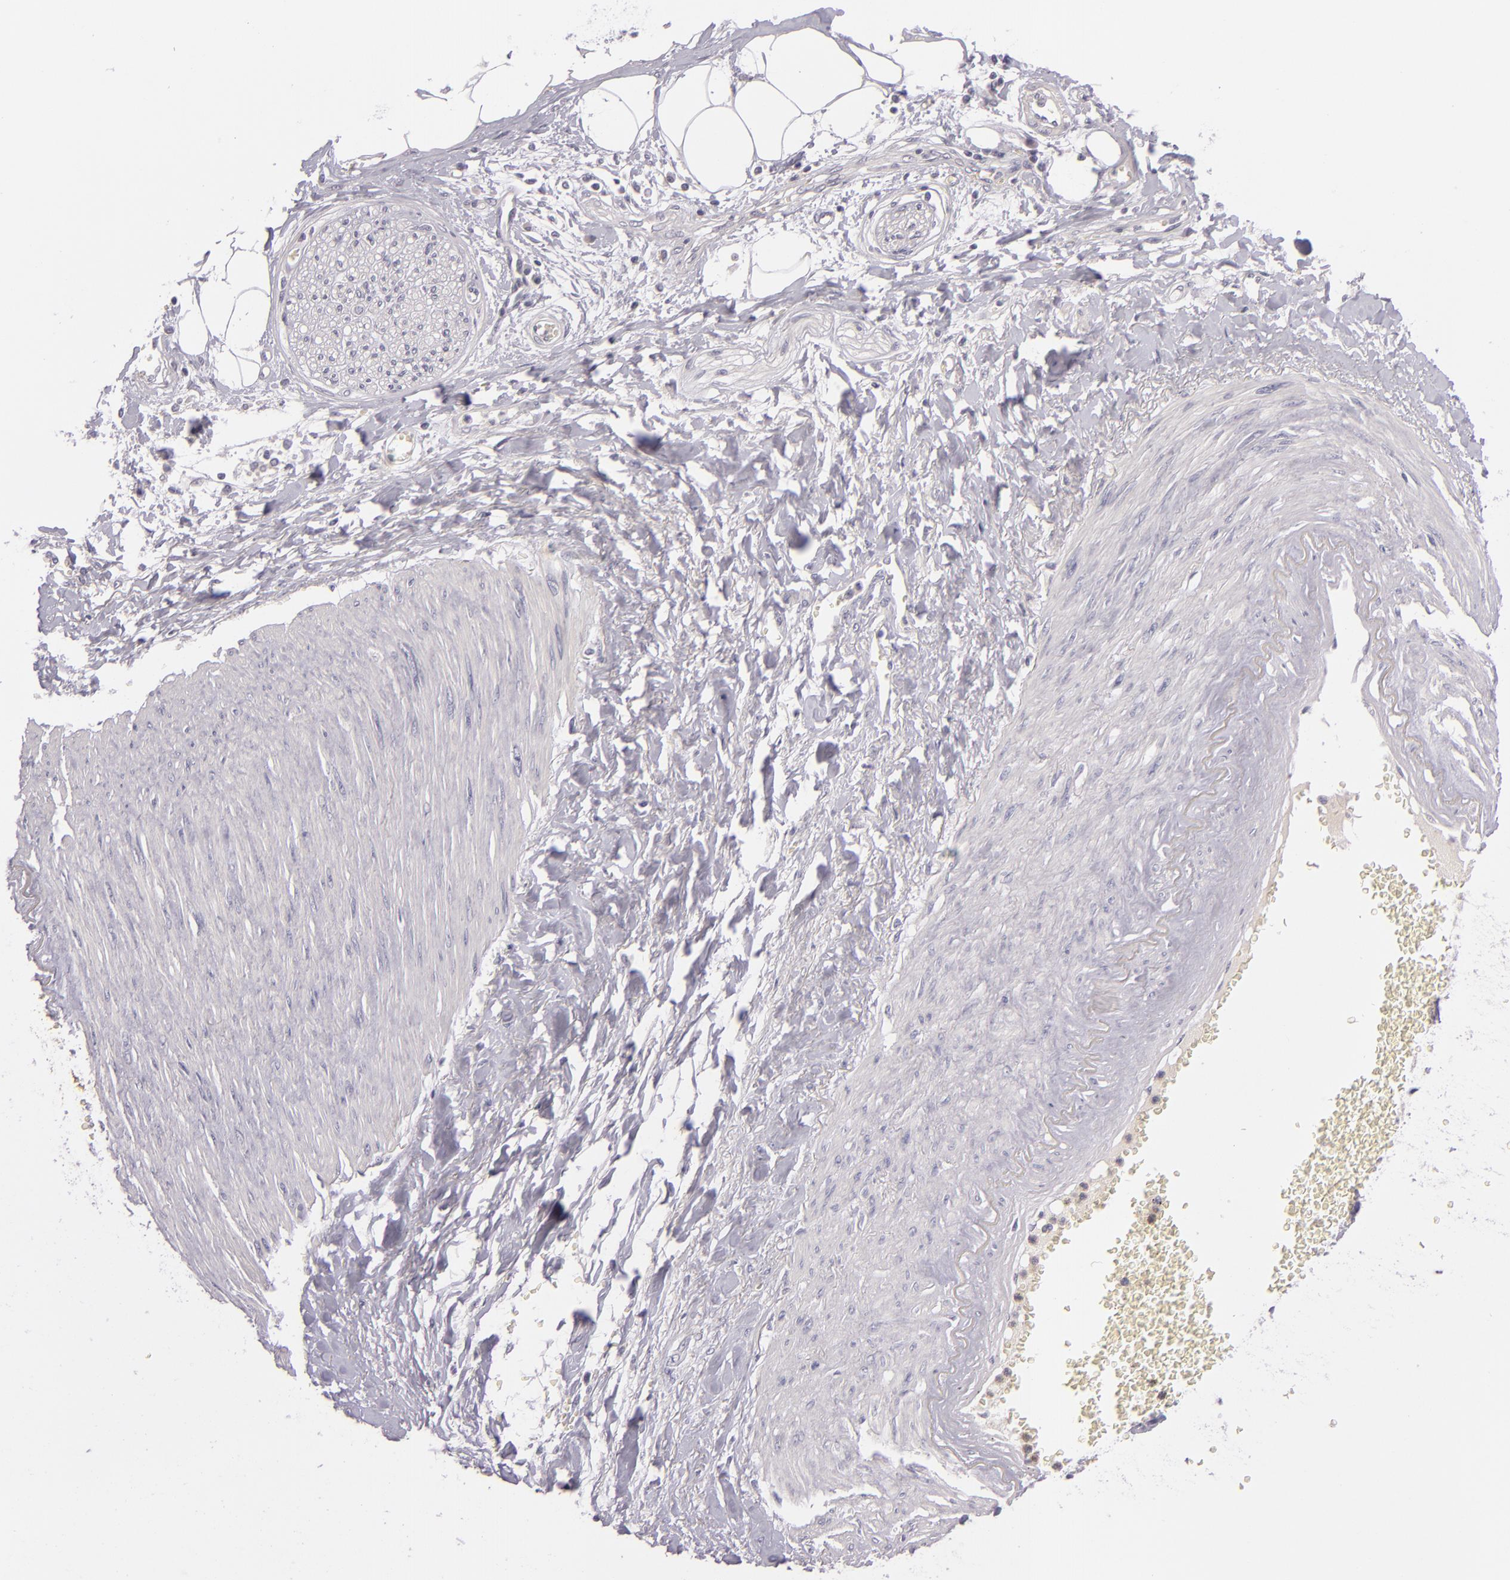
{"staining": {"intensity": "negative", "quantity": "none", "location": "none"}, "tissue": "pancreatic cancer", "cell_type": "Tumor cells", "image_type": "cancer", "snomed": [{"axis": "morphology", "description": "Adenocarcinoma, NOS"}, {"axis": "topography", "description": "Pancreas"}], "caption": "Pancreatic cancer stained for a protein using immunohistochemistry demonstrates no staining tumor cells.", "gene": "DAG1", "patient": {"sex": "female", "age": 70}}